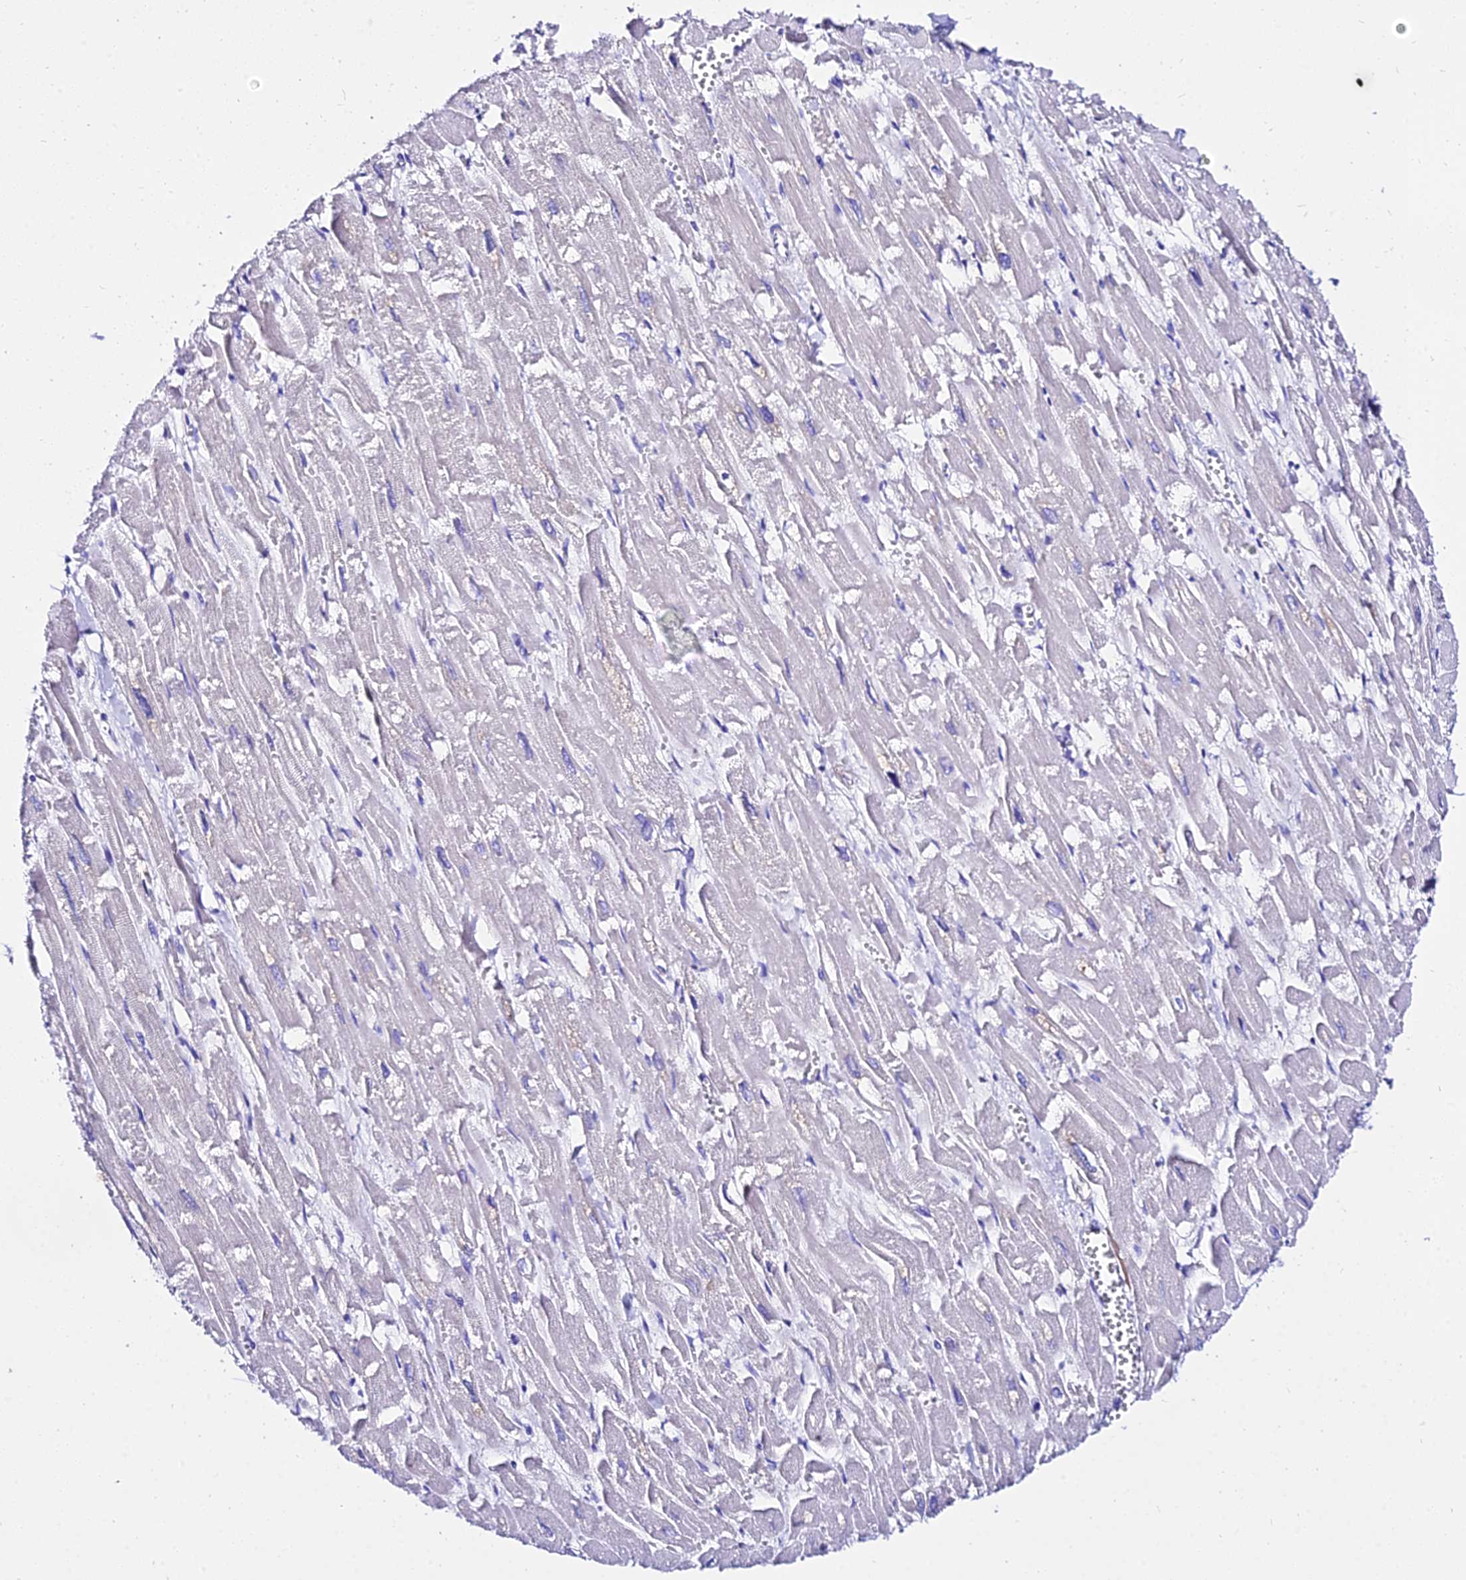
{"staining": {"intensity": "negative", "quantity": "none", "location": "none"}, "tissue": "heart muscle", "cell_type": "Cardiomyocytes", "image_type": "normal", "snomed": [{"axis": "morphology", "description": "Normal tissue, NOS"}, {"axis": "topography", "description": "Heart"}], "caption": "IHC of unremarkable human heart muscle exhibits no expression in cardiomyocytes. (Brightfield microscopy of DAB IHC at high magnification).", "gene": "DEFB106A", "patient": {"sex": "male", "age": 54}}